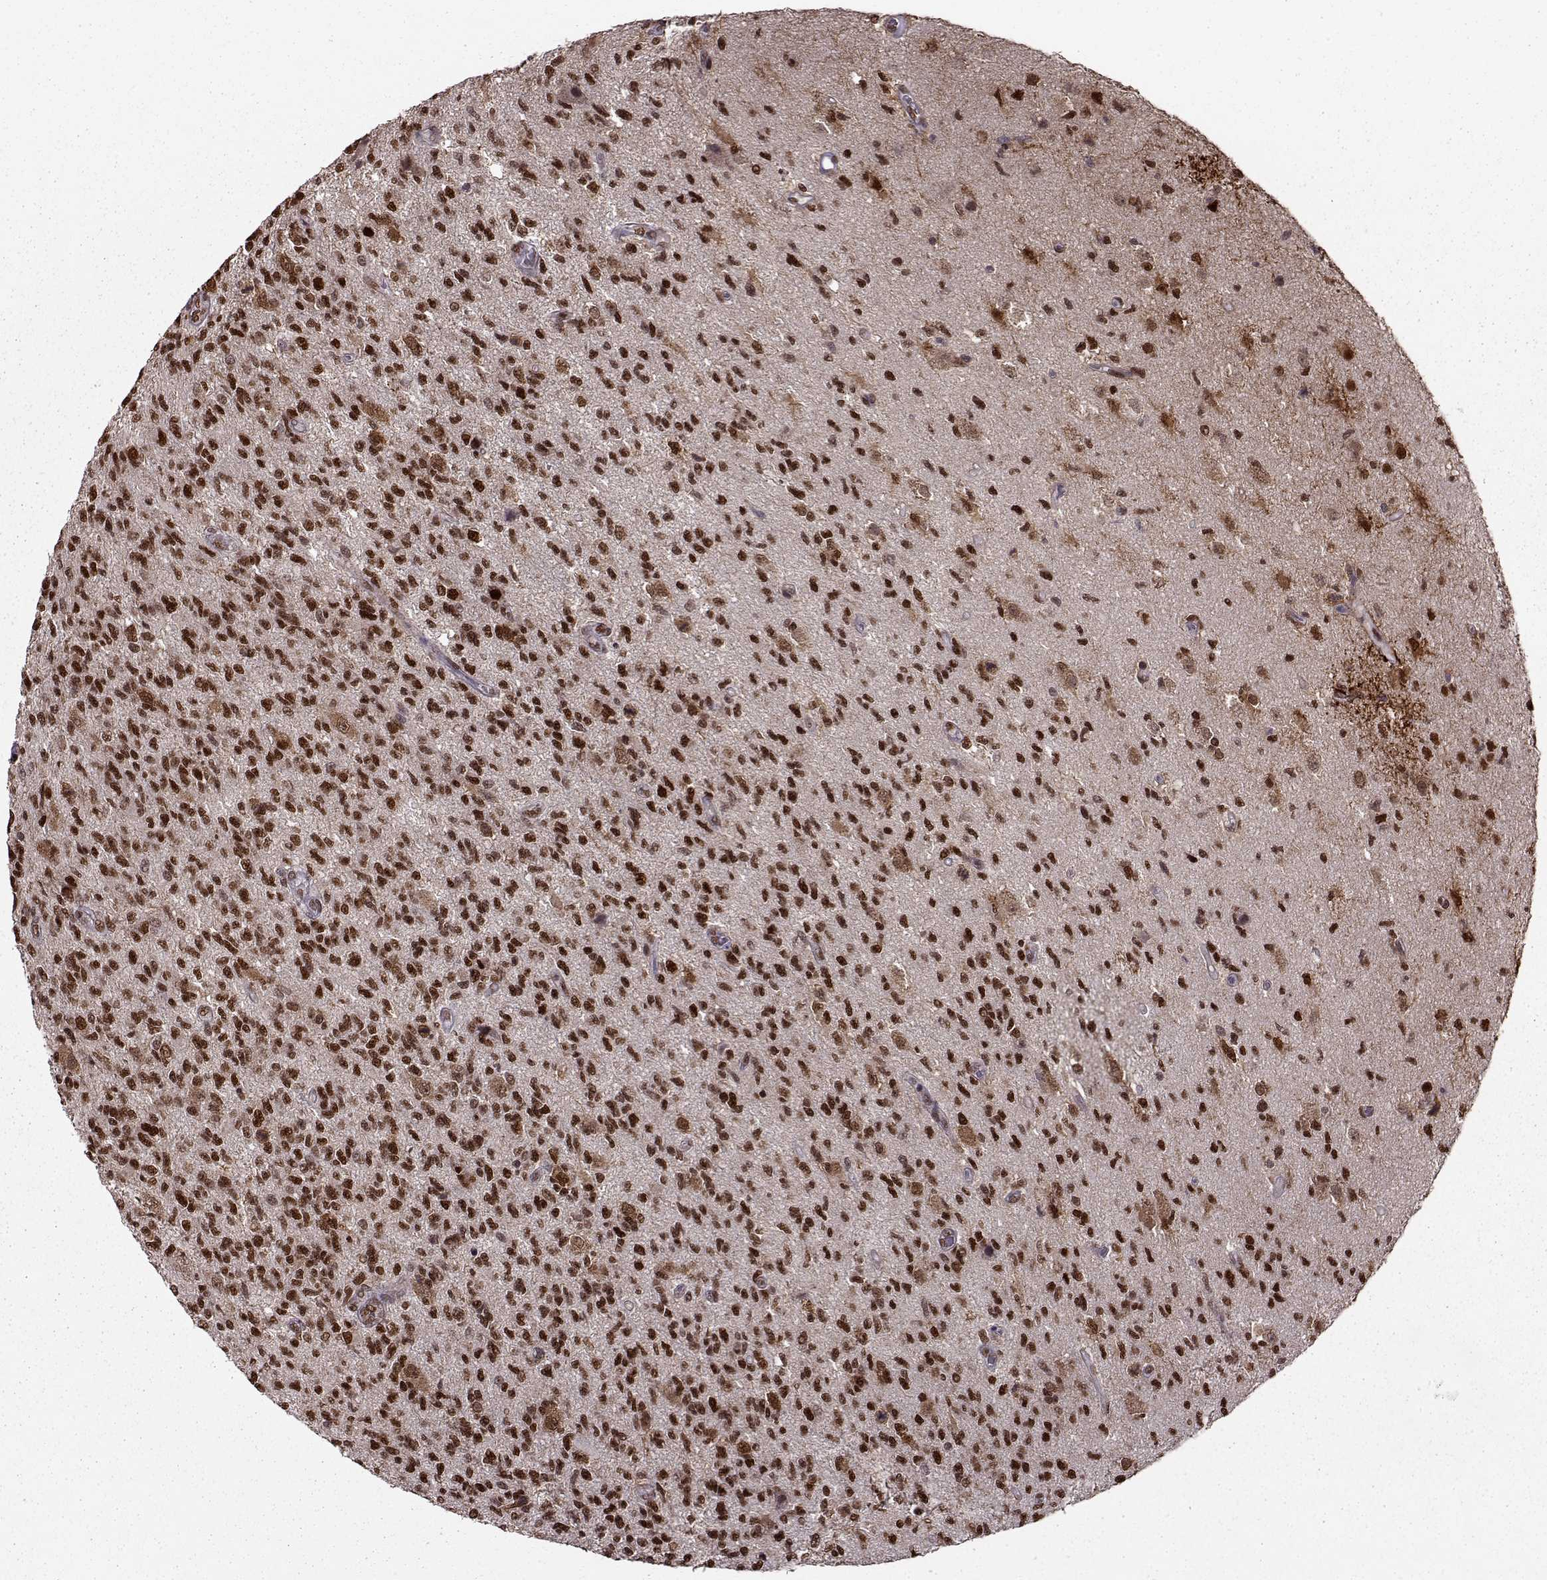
{"staining": {"intensity": "strong", "quantity": ">75%", "location": "nuclear"}, "tissue": "glioma", "cell_type": "Tumor cells", "image_type": "cancer", "snomed": [{"axis": "morphology", "description": "Glioma, malignant, High grade"}, {"axis": "topography", "description": "Brain"}], "caption": "A high-resolution image shows immunohistochemistry (IHC) staining of glioma, which demonstrates strong nuclear staining in approximately >75% of tumor cells.", "gene": "FTO", "patient": {"sex": "male", "age": 56}}